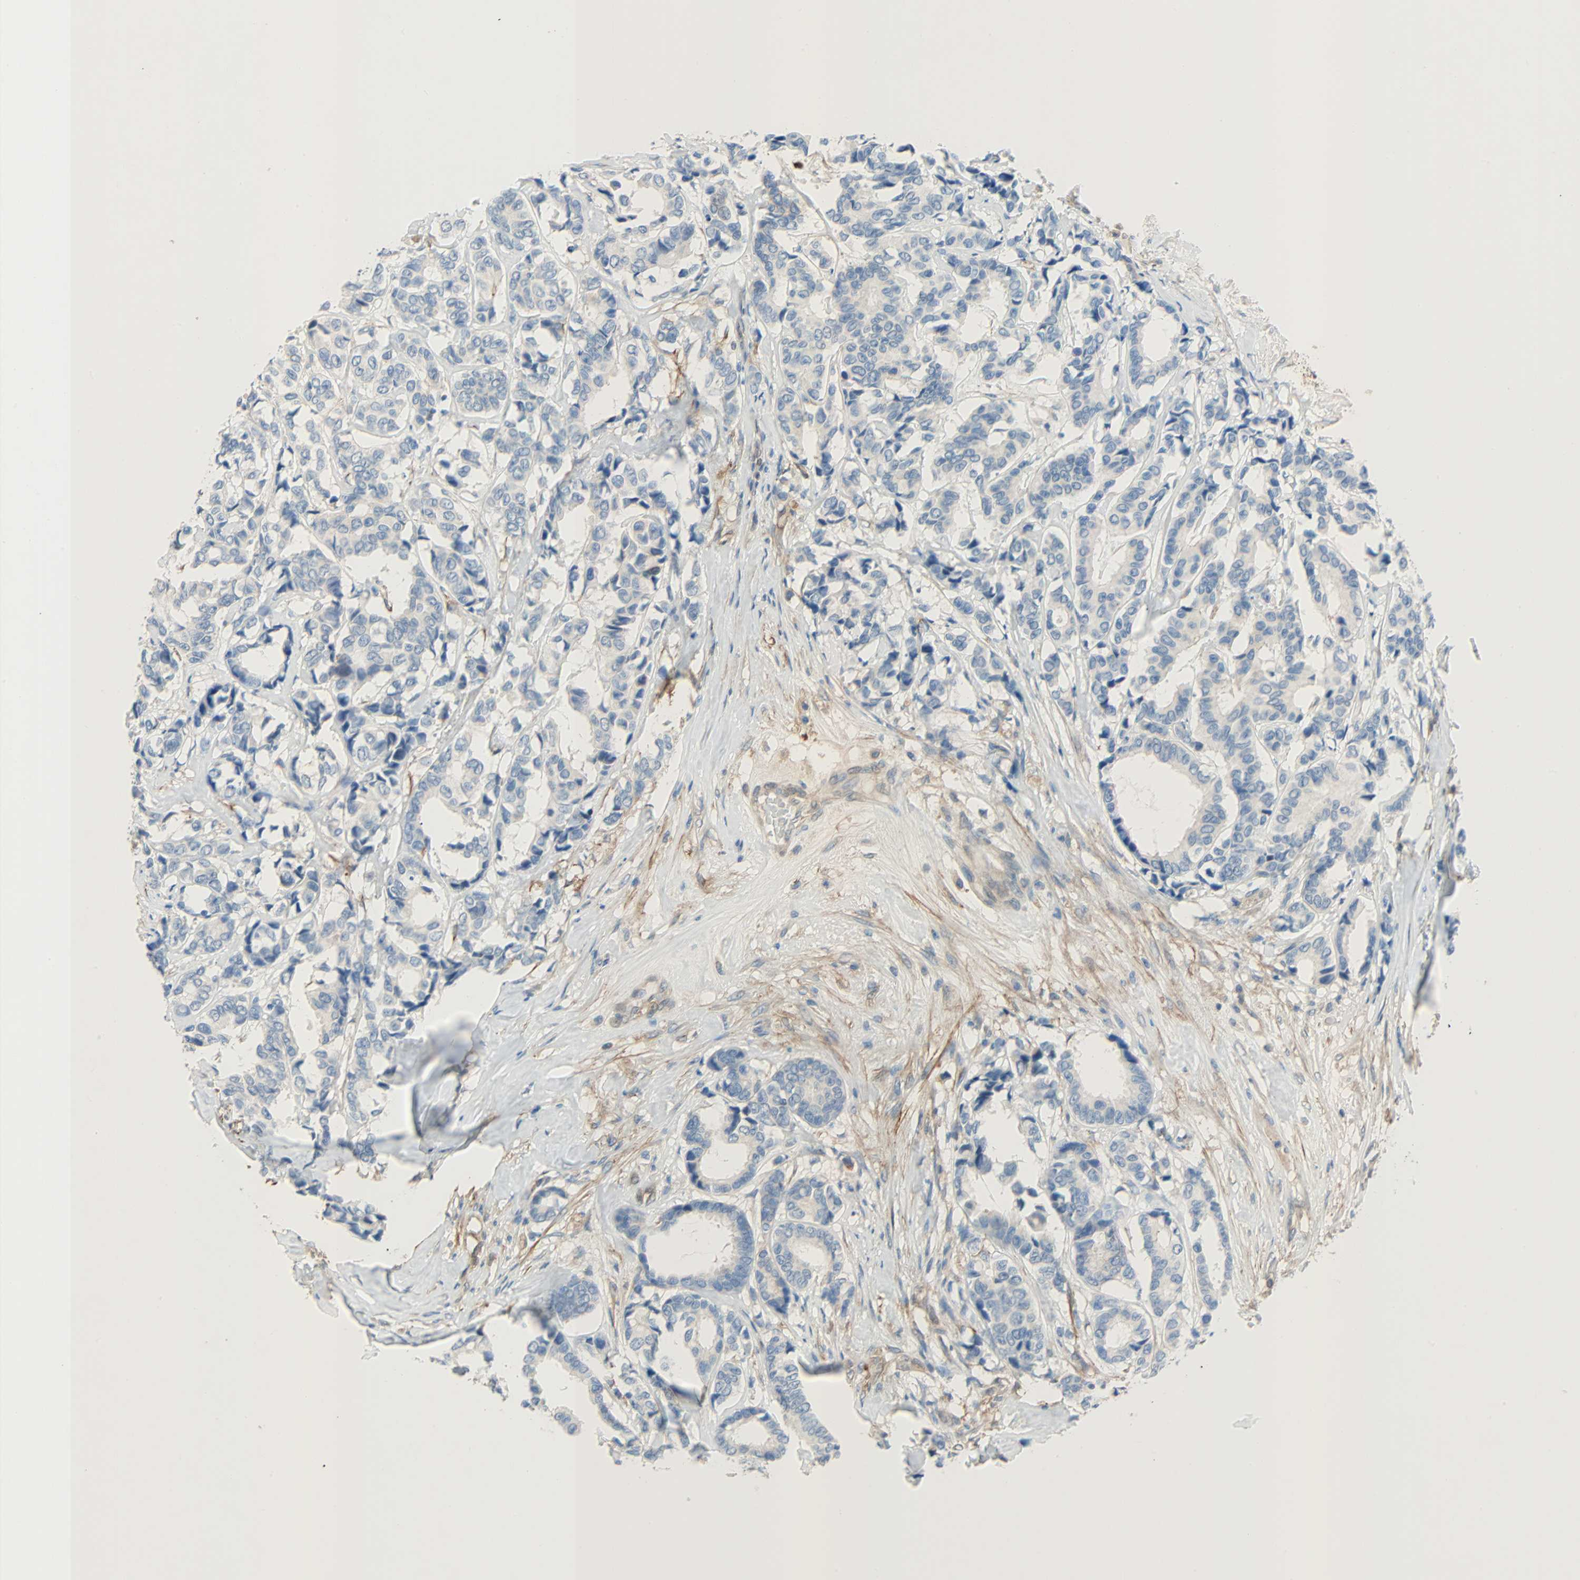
{"staining": {"intensity": "weak", "quantity": "<25%", "location": "cytoplasmic/membranous"}, "tissue": "breast cancer", "cell_type": "Tumor cells", "image_type": "cancer", "snomed": [{"axis": "morphology", "description": "Duct carcinoma"}, {"axis": "topography", "description": "Breast"}], "caption": "This micrograph is of breast cancer stained with immunohistochemistry (IHC) to label a protein in brown with the nuclei are counter-stained blue. There is no positivity in tumor cells.", "gene": "TNFRSF12A", "patient": {"sex": "female", "age": 87}}